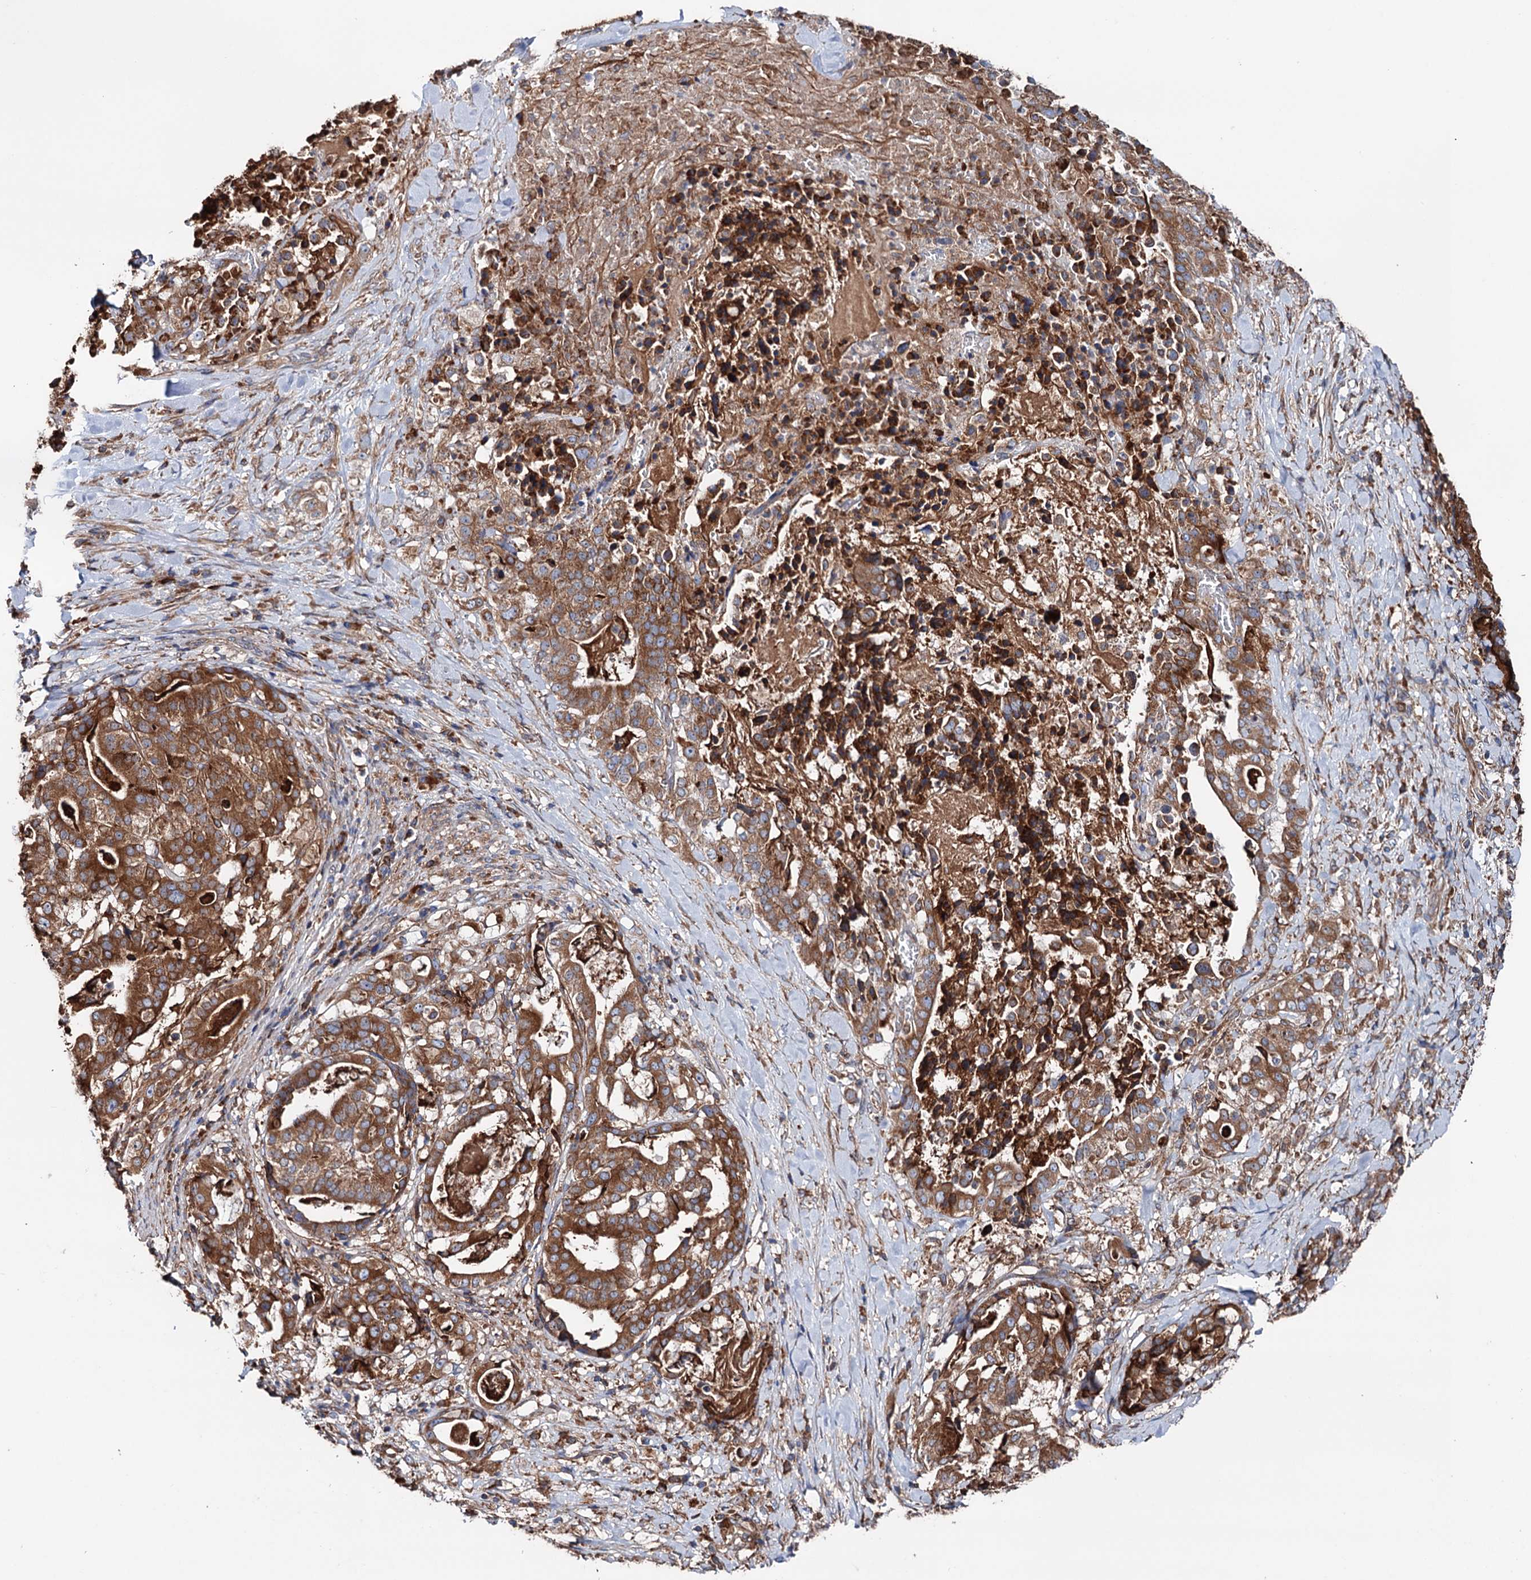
{"staining": {"intensity": "strong", "quantity": ">75%", "location": "cytoplasmic/membranous"}, "tissue": "stomach cancer", "cell_type": "Tumor cells", "image_type": "cancer", "snomed": [{"axis": "morphology", "description": "Adenocarcinoma, NOS"}, {"axis": "topography", "description": "Stomach"}], "caption": "Tumor cells exhibit high levels of strong cytoplasmic/membranous staining in approximately >75% of cells in stomach cancer.", "gene": "ERP29", "patient": {"sex": "male", "age": 48}}